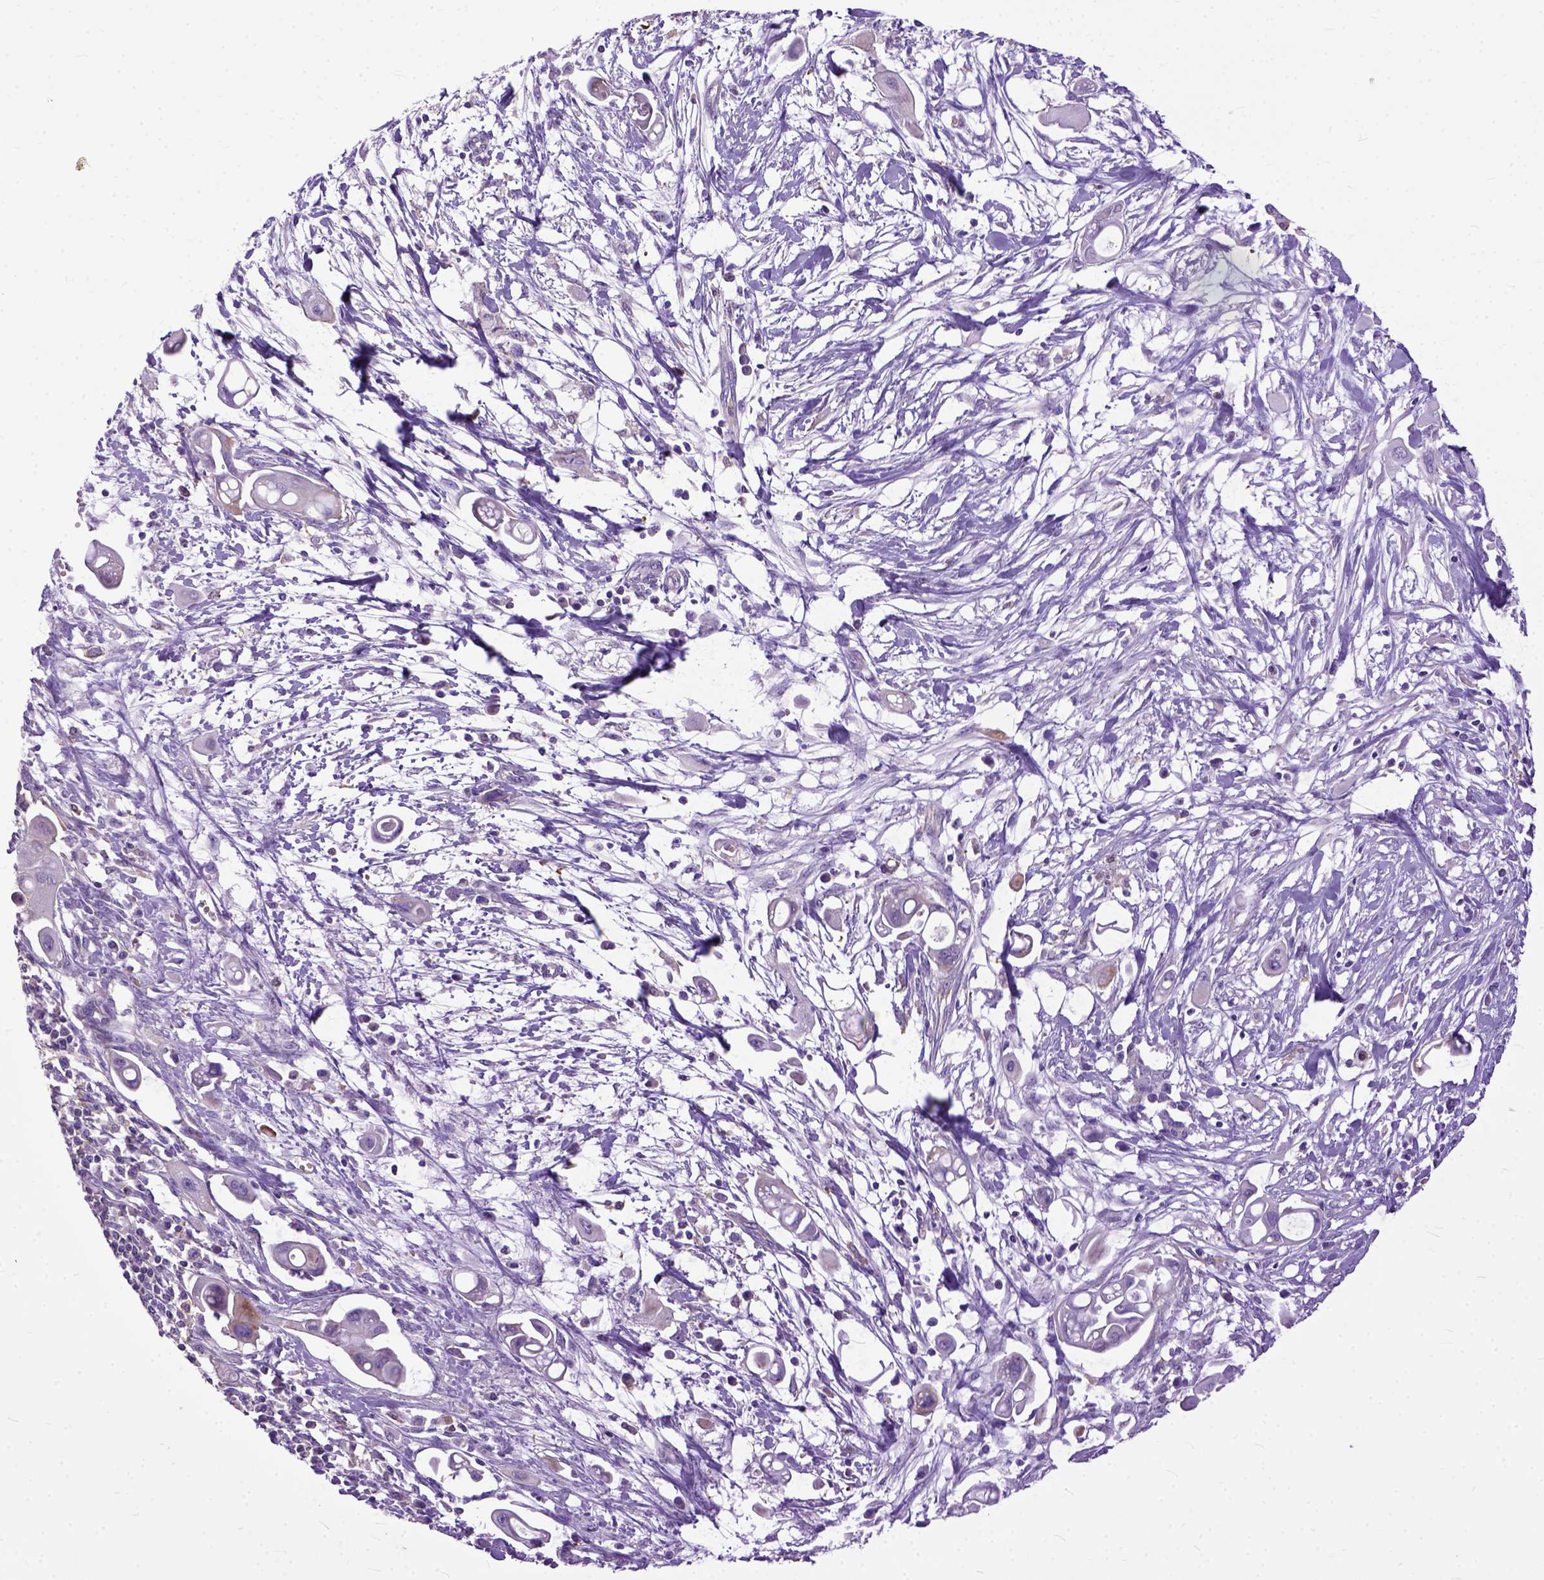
{"staining": {"intensity": "negative", "quantity": "none", "location": "none"}, "tissue": "pancreatic cancer", "cell_type": "Tumor cells", "image_type": "cancer", "snomed": [{"axis": "morphology", "description": "Adenocarcinoma, NOS"}, {"axis": "topography", "description": "Pancreas"}], "caption": "Human pancreatic cancer (adenocarcinoma) stained for a protein using immunohistochemistry displays no staining in tumor cells.", "gene": "NAMPT", "patient": {"sex": "male", "age": 50}}